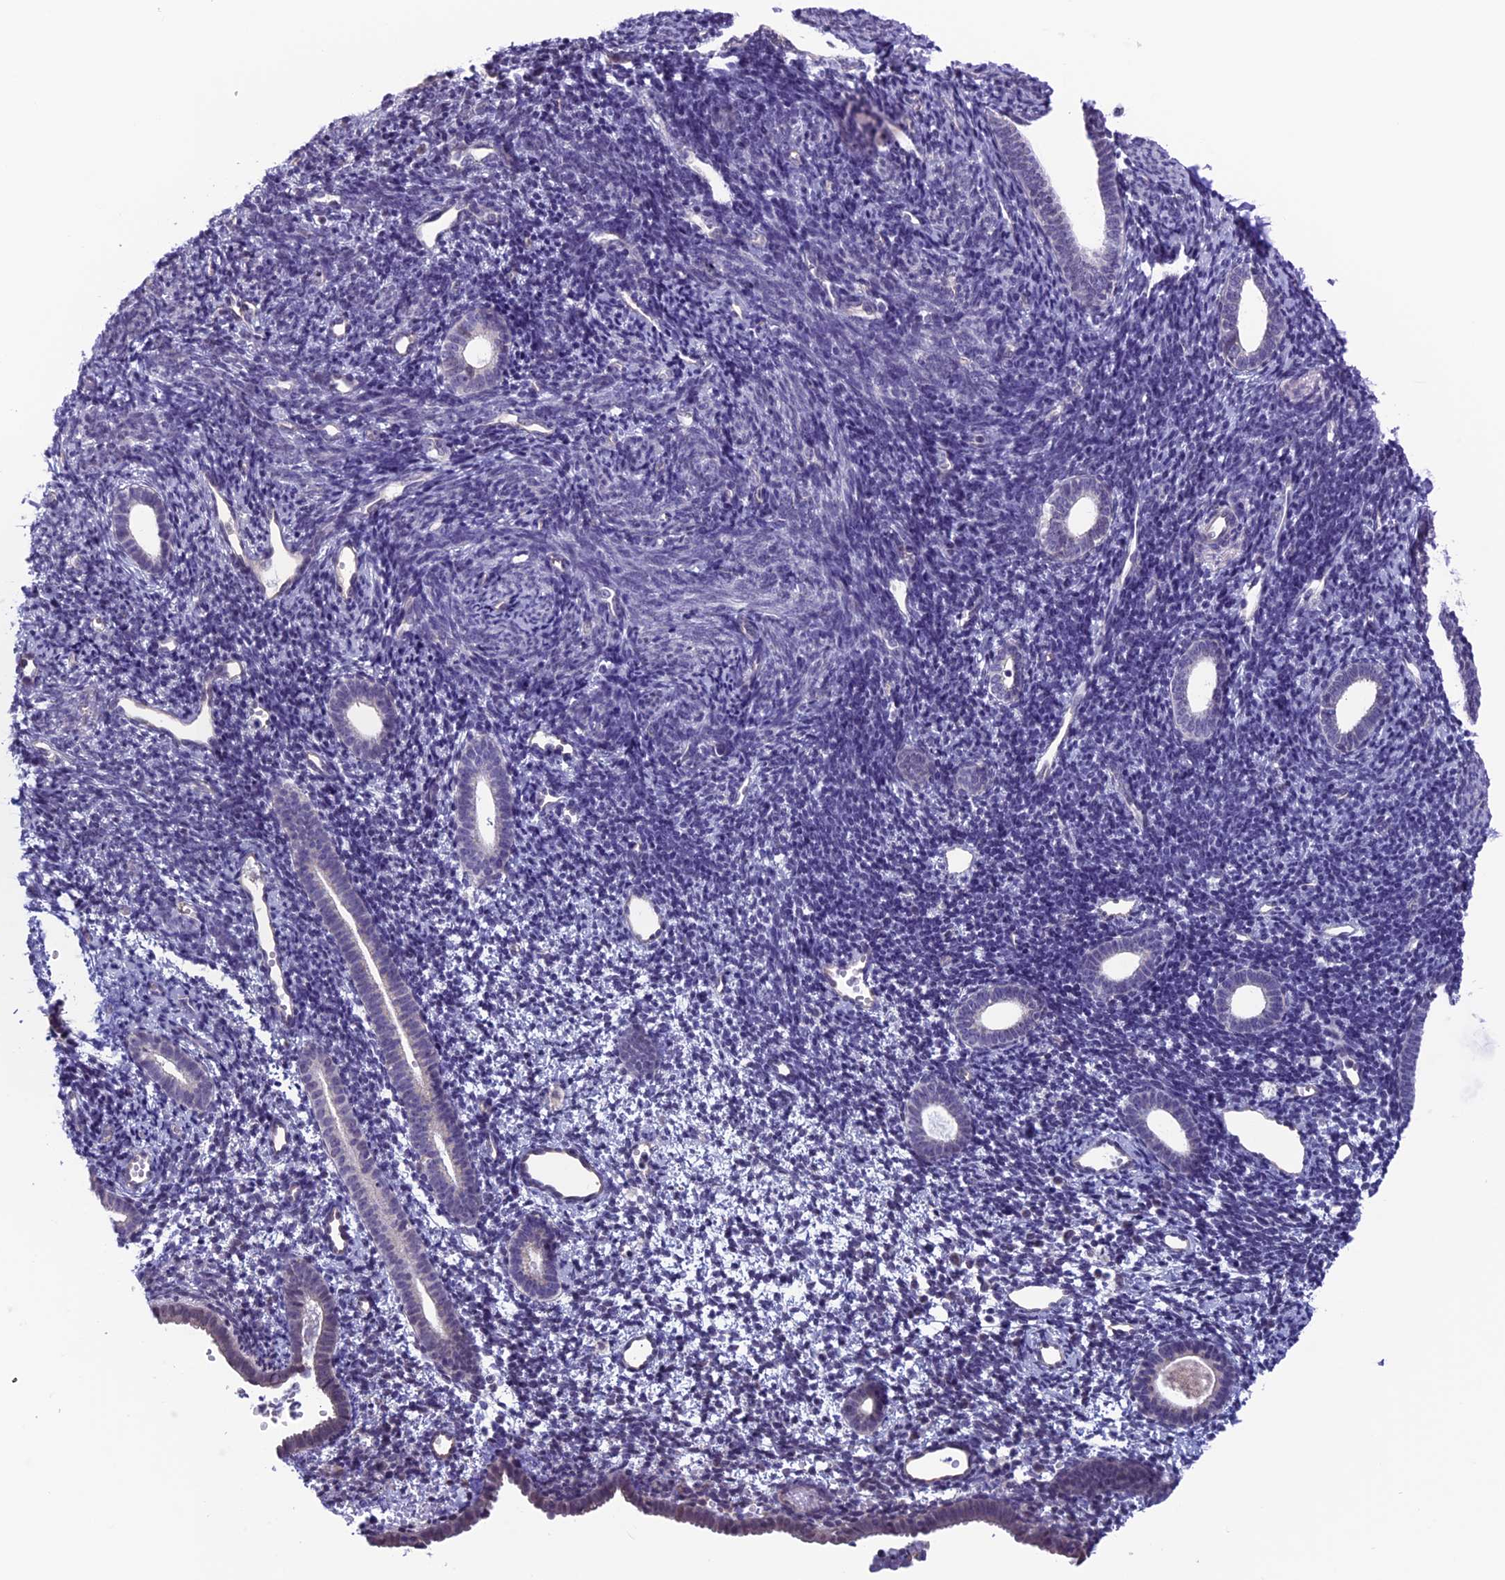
{"staining": {"intensity": "negative", "quantity": "none", "location": "none"}, "tissue": "endometrium", "cell_type": "Cells in endometrial stroma", "image_type": "normal", "snomed": [{"axis": "morphology", "description": "Normal tissue, NOS"}, {"axis": "topography", "description": "Endometrium"}], "caption": "The image exhibits no significant positivity in cells in endometrial stroma of endometrium.", "gene": "SLC1A6", "patient": {"sex": "female", "age": 56}}